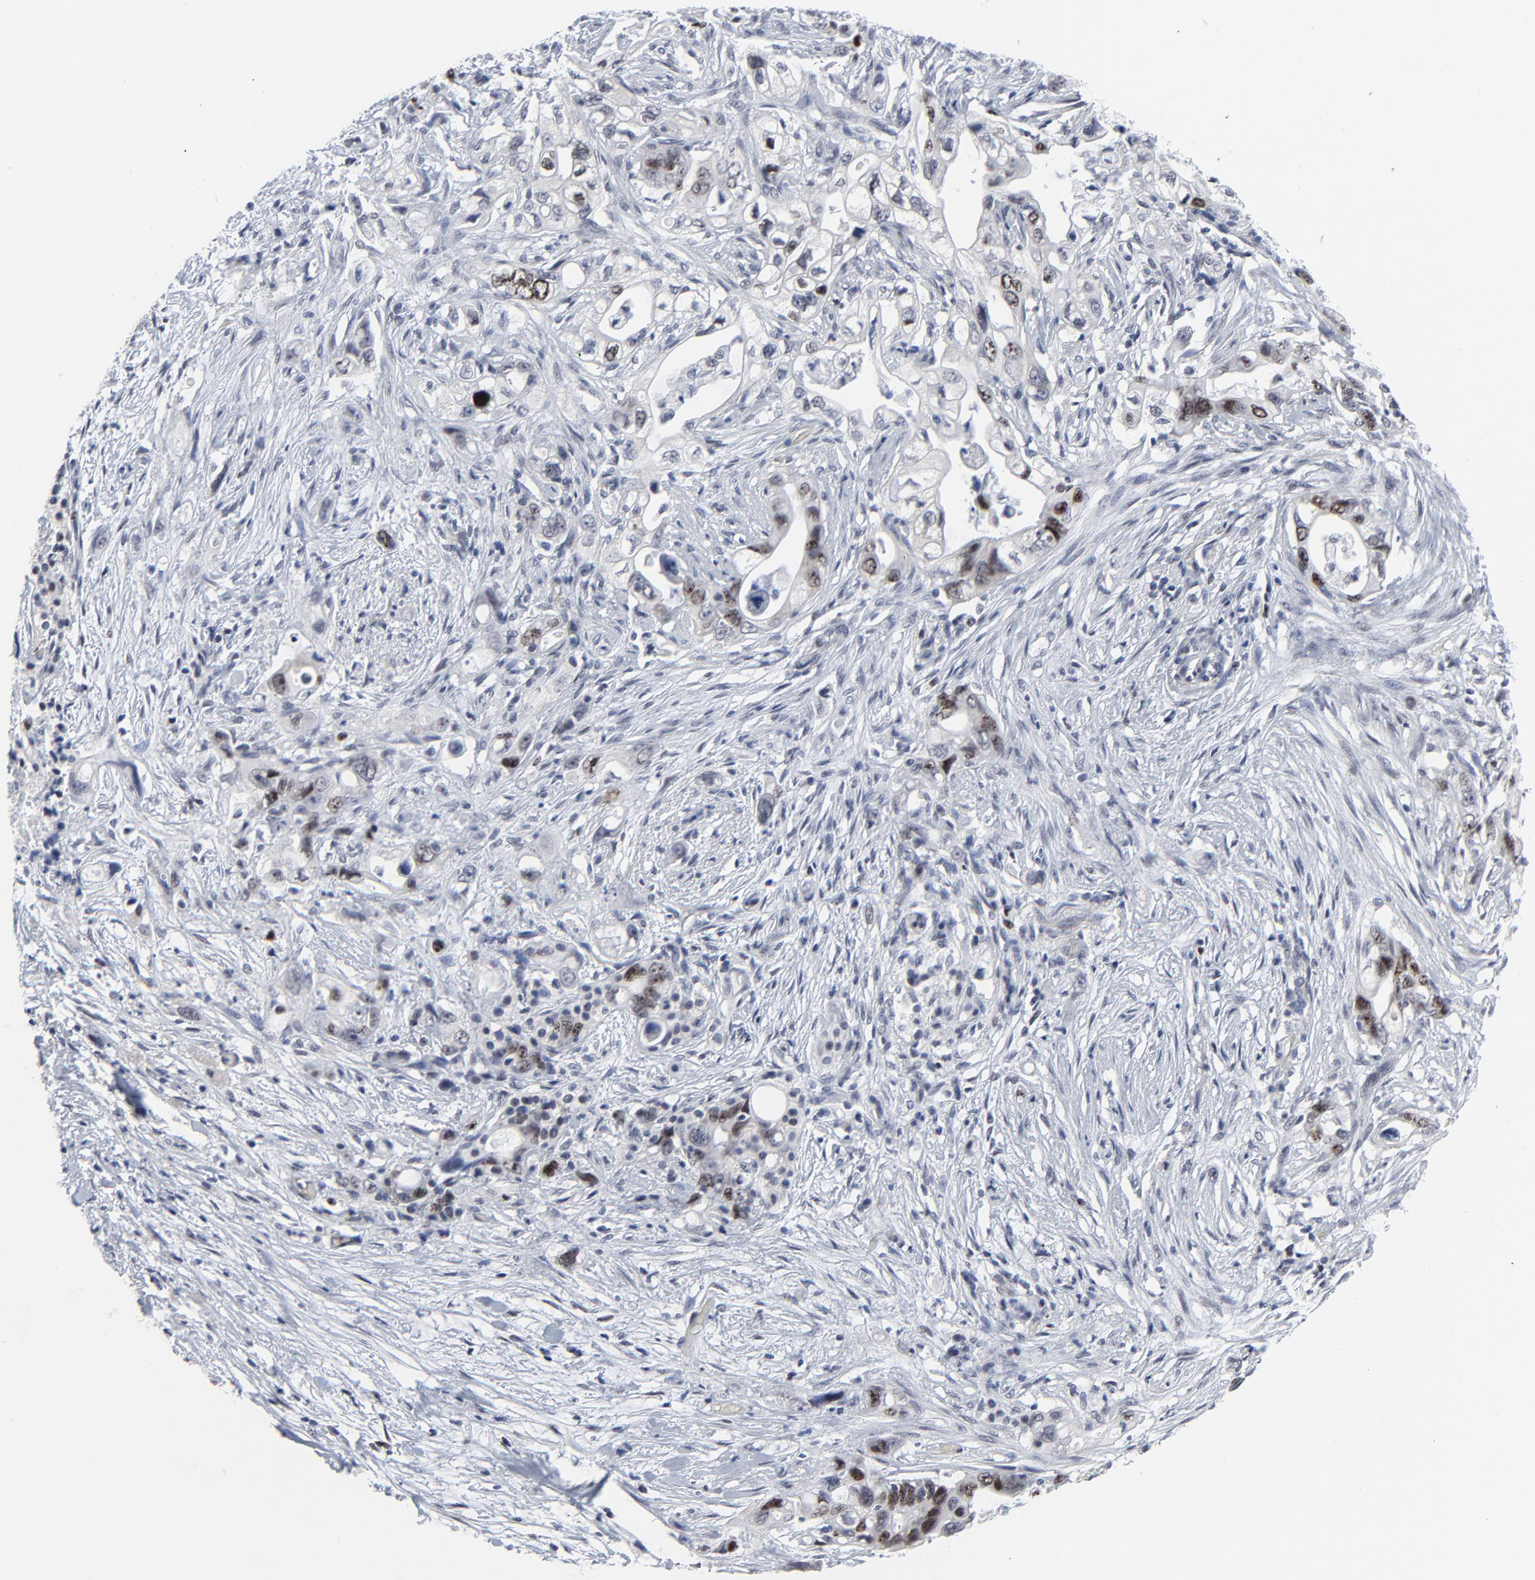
{"staining": {"intensity": "weak", "quantity": "25%-75%", "location": "nuclear"}, "tissue": "pancreatic cancer", "cell_type": "Tumor cells", "image_type": "cancer", "snomed": [{"axis": "morphology", "description": "Normal tissue, NOS"}, {"axis": "topography", "description": "Pancreas"}], "caption": "An immunohistochemistry (IHC) histopathology image of tumor tissue is shown. Protein staining in brown highlights weak nuclear positivity in pancreatic cancer within tumor cells.", "gene": "ZNF589", "patient": {"sex": "male", "age": 42}}